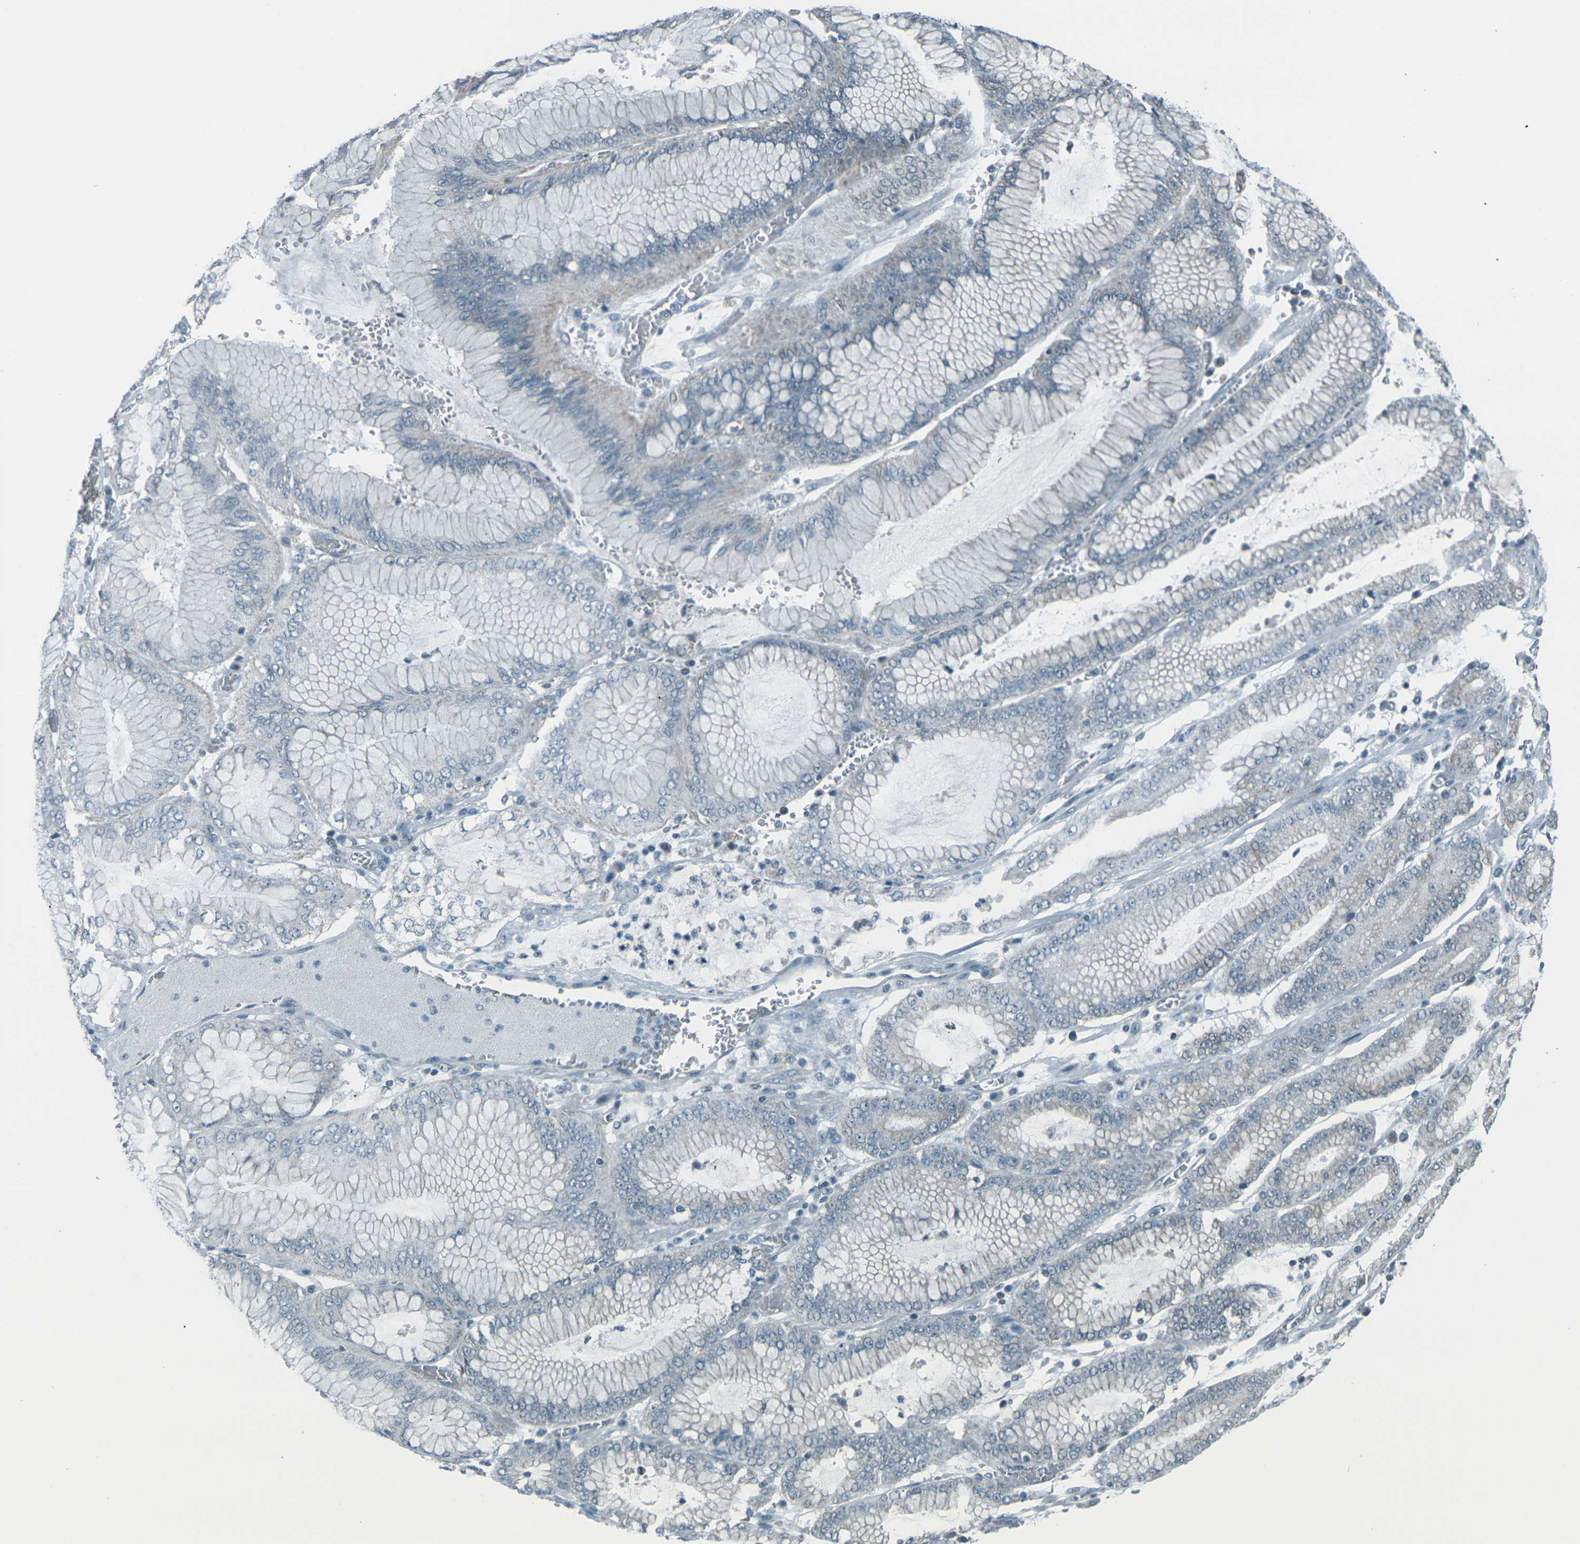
{"staining": {"intensity": "negative", "quantity": "none", "location": "none"}, "tissue": "stomach cancer", "cell_type": "Tumor cells", "image_type": "cancer", "snomed": [{"axis": "morphology", "description": "Normal tissue, NOS"}, {"axis": "morphology", "description": "Adenocarcinoma, NOS"}, {"axis": "topography", "description": "Stomach, upper"}, {"axis": "topography", "description": "Stomach"}], "caption": "IHC of human adenocarcinoma (stomach) reveals no expression in tumor cells.", "gene": "H2BC1", "patient": {"sex": "male", "age": 76}}